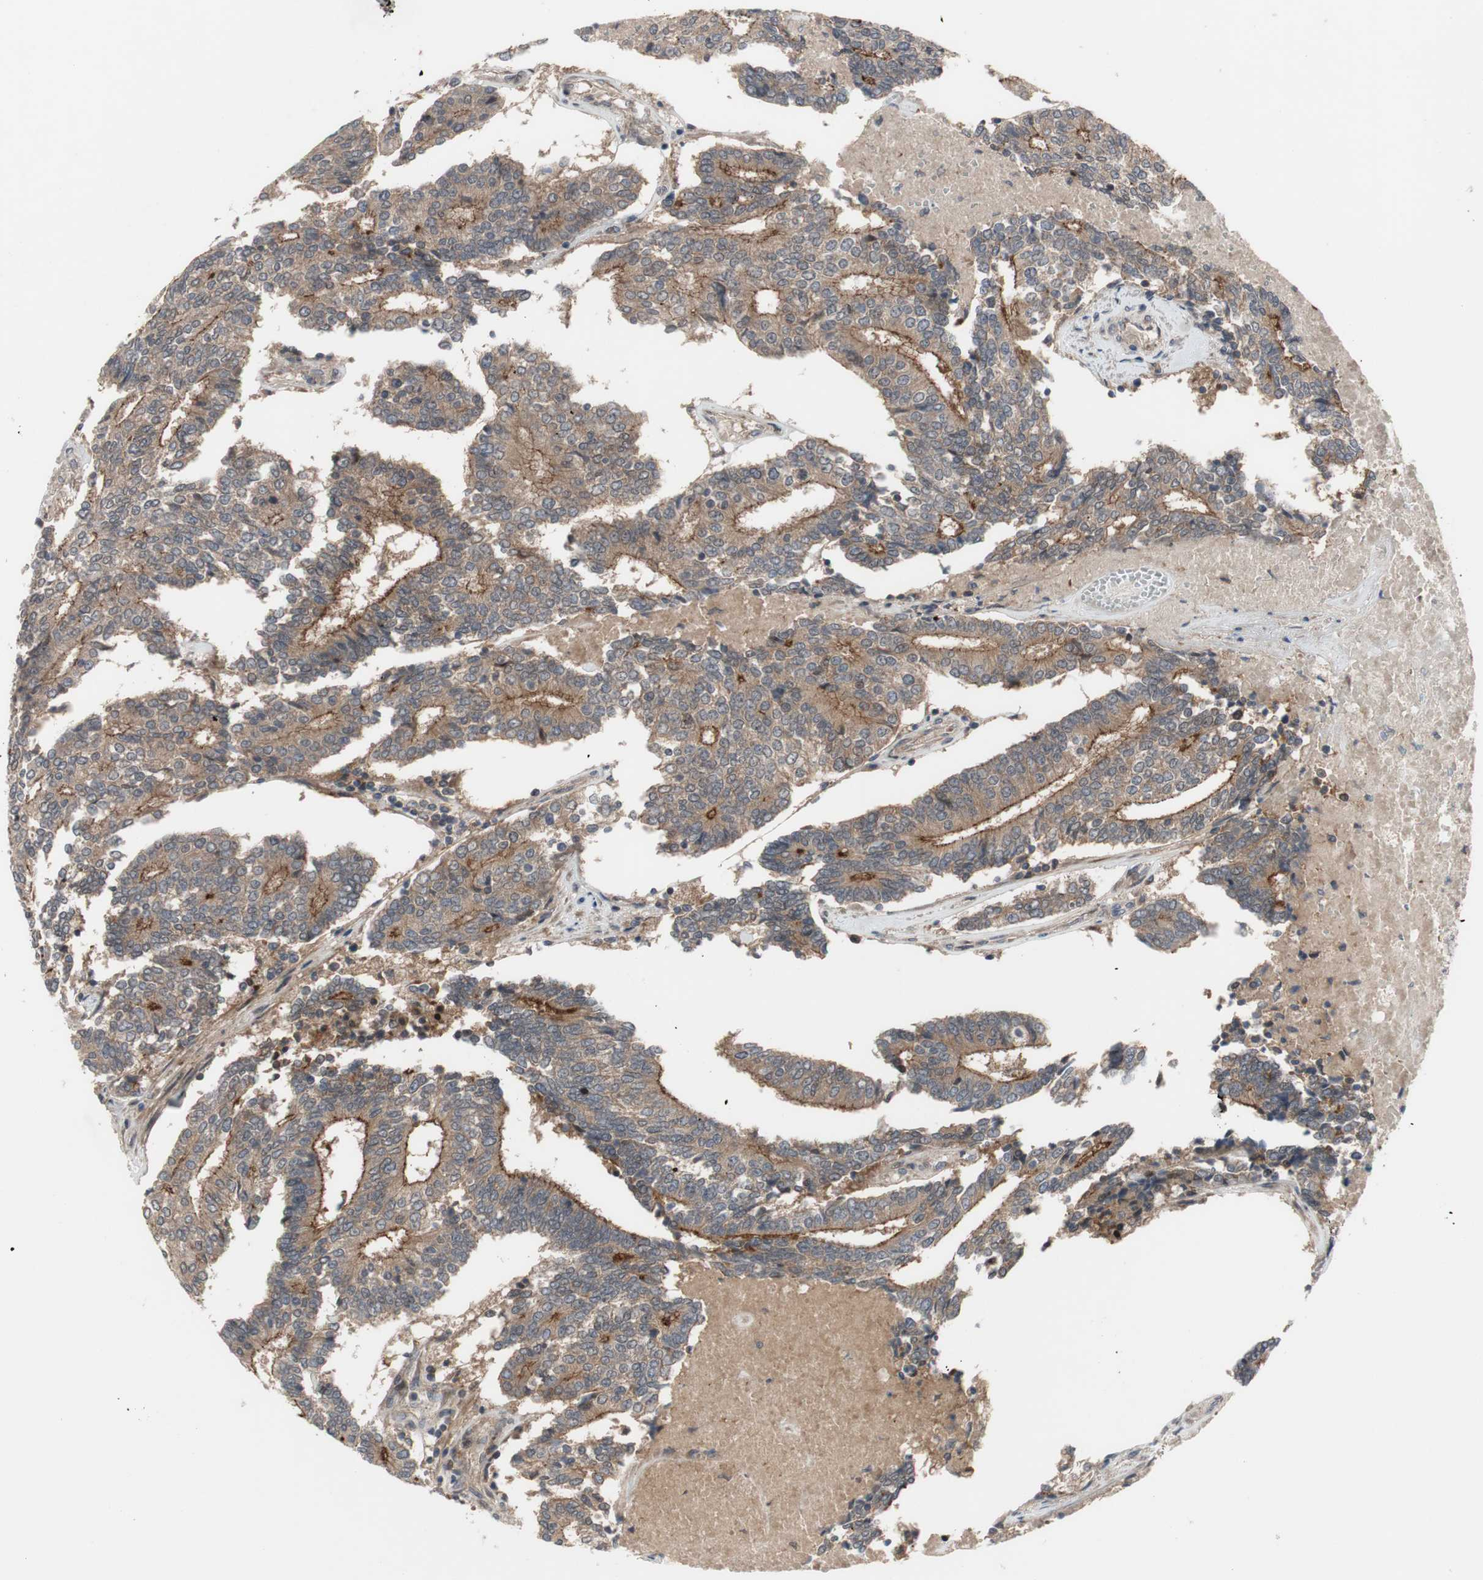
{"staining": {"intensity": "moderate", "quantity": ">75%", "location": "cytoplasmic/membranous"}, "tissue": "prostate cancer", "cell_type": "Tumor cells", "image_type": "cancer", "snomed": [{"axis": "morphology", "description": "Adenocarcinoma, High grade"}, {"axis": "topography", "description": "Prostate"}], "caption": "Immunohistochemical staining of prostate cancer (high-grade adenocarcinoma) displays moderate cytoplasmic/membranous protein expression in about >75% of tumor cells.", "gene": "OAZ1", "patient": {"sex": "male", "age": 55}}